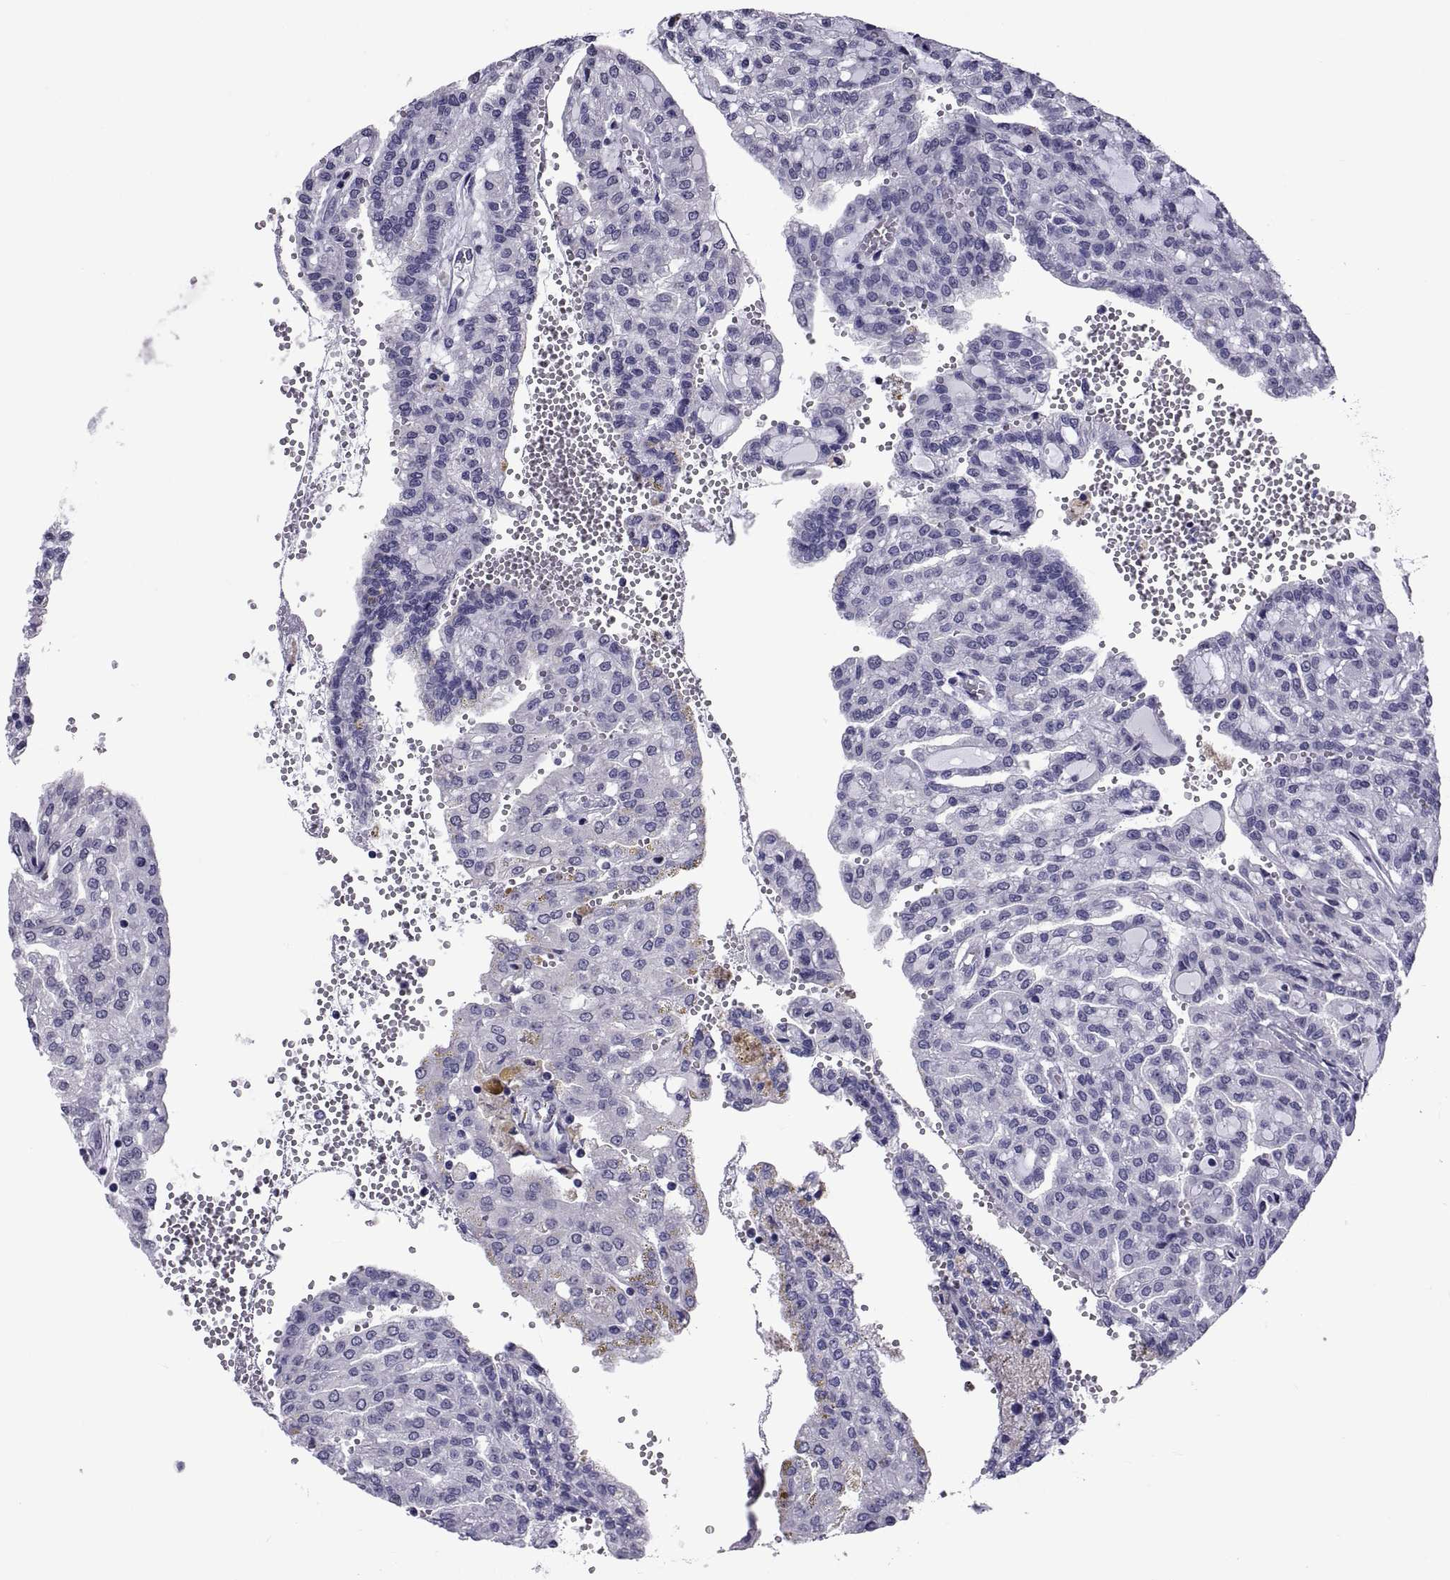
{"staining": {"intensity": "negative", "quantity": "none", "location": "none"}, "tissue": "renal cancer", "cell_type": "Tumor cells", "image_type": "cancer", "snomed": [{"axis": "morphology", "description": "Adenocarcinoma, NOS"}, {"axis": "topography", "description": "Kidney"}], "caption": "Renal cancer was stained to show a protein in brown. There is no significant staining in tumor cells.", "gene": "TGFBR3L", "patient": {"sex": "male", "age": 63}}